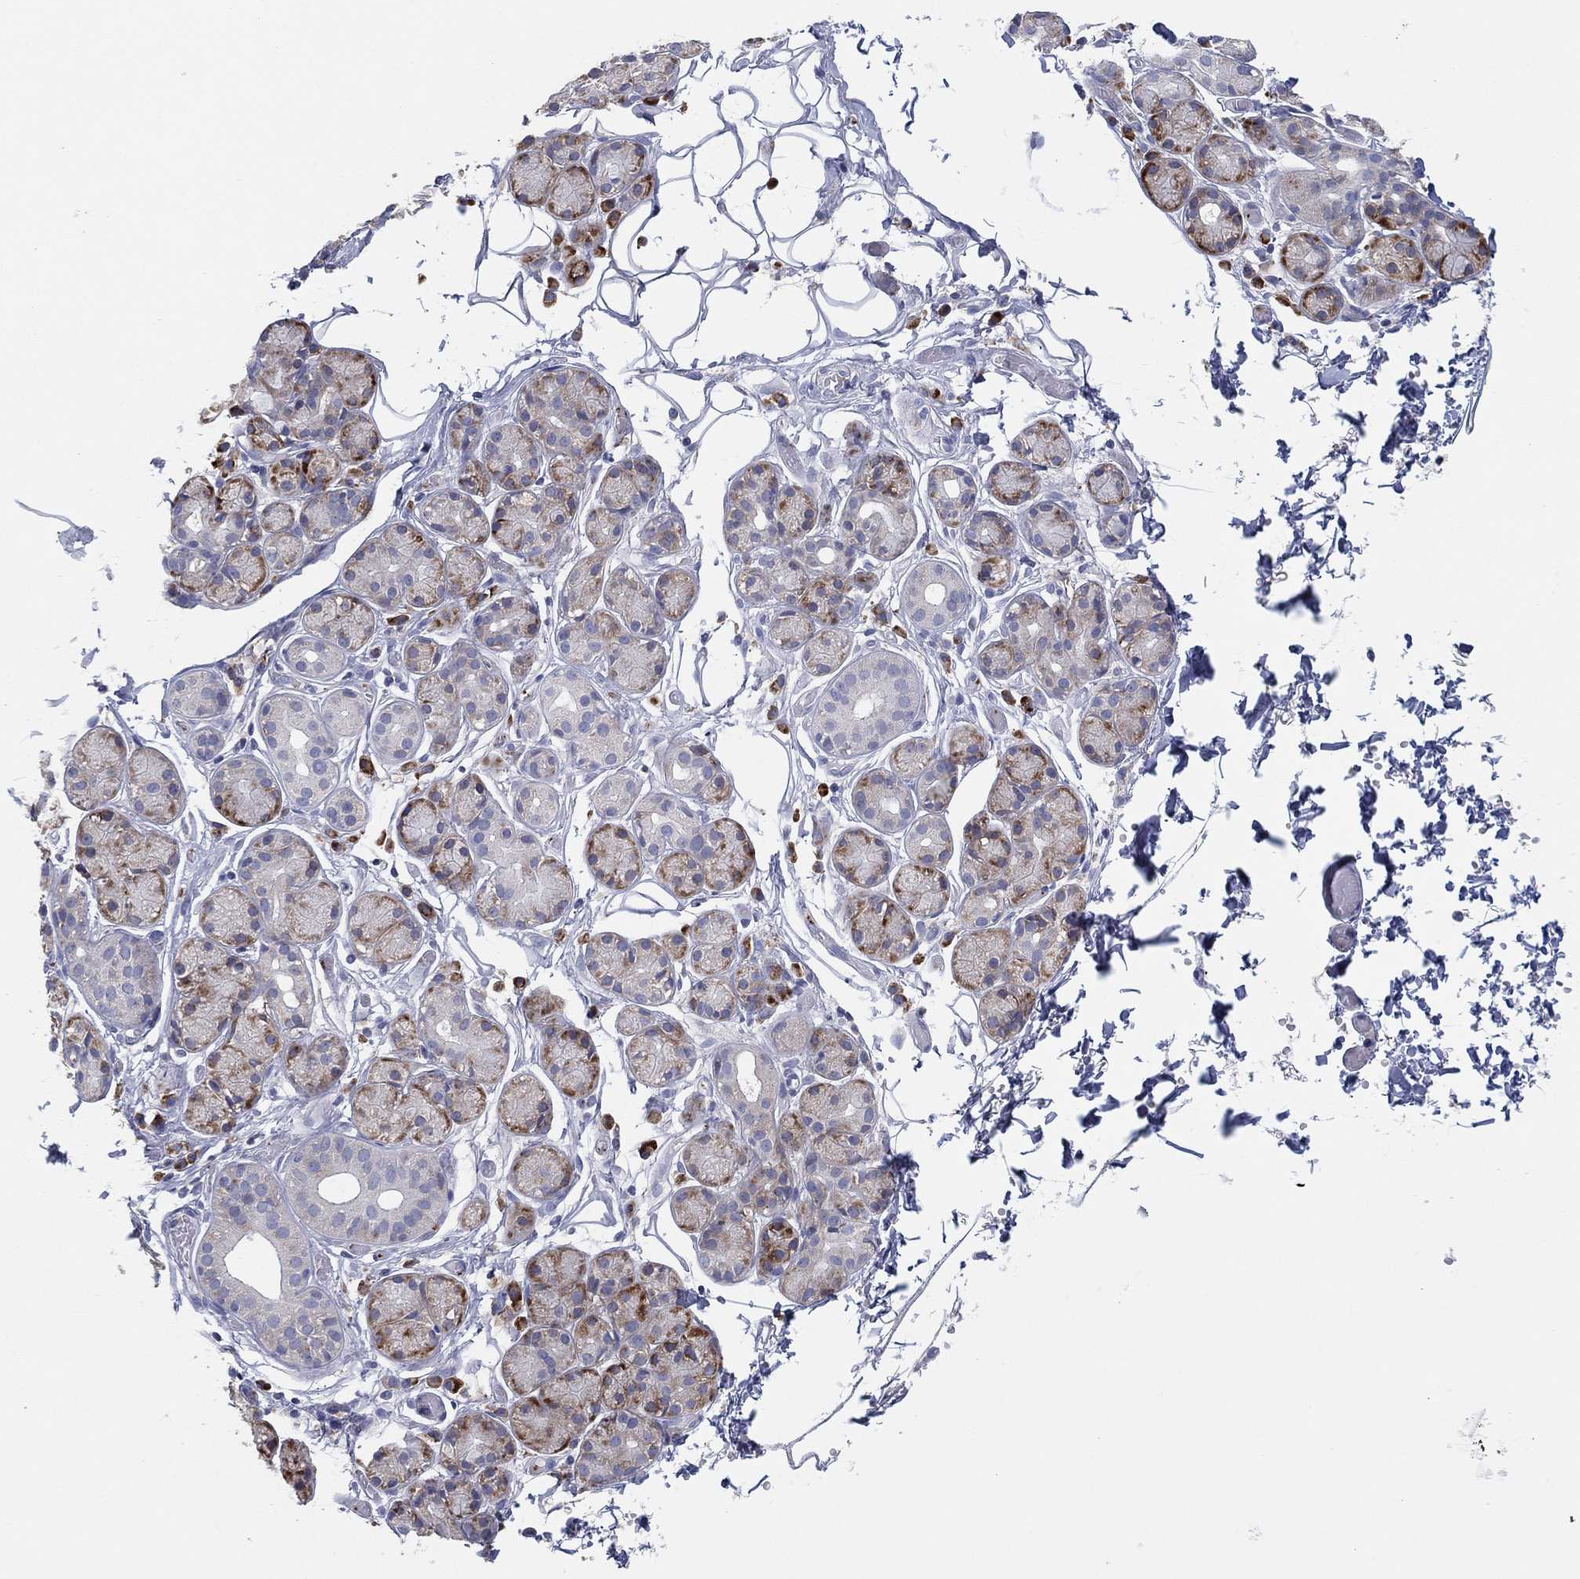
{"staining": {"intensity": "moderate", "quantity": ">75%", "location": "cytoplasmic/membranous"}, "tissue": "salivary gland", "cell_type": "Glandular cells", "image_type": "normal", "snomed": [{"axis": "morphology", "description": "Normal tissue, NOS"}, {"axis": "topography", "description": "Salivary gland"}, {"axis": "topography", "description": "Peripheral nerve tissue"}], "caption": "Approximately >75% of glandular cells in normal human salivary gland reveal moderate cytoplasmic/membranous protein expression as visualized by brown immunohistochemical staining.", "gene": "TMEM40", "patient": {"sex": "male", "age": 71}}